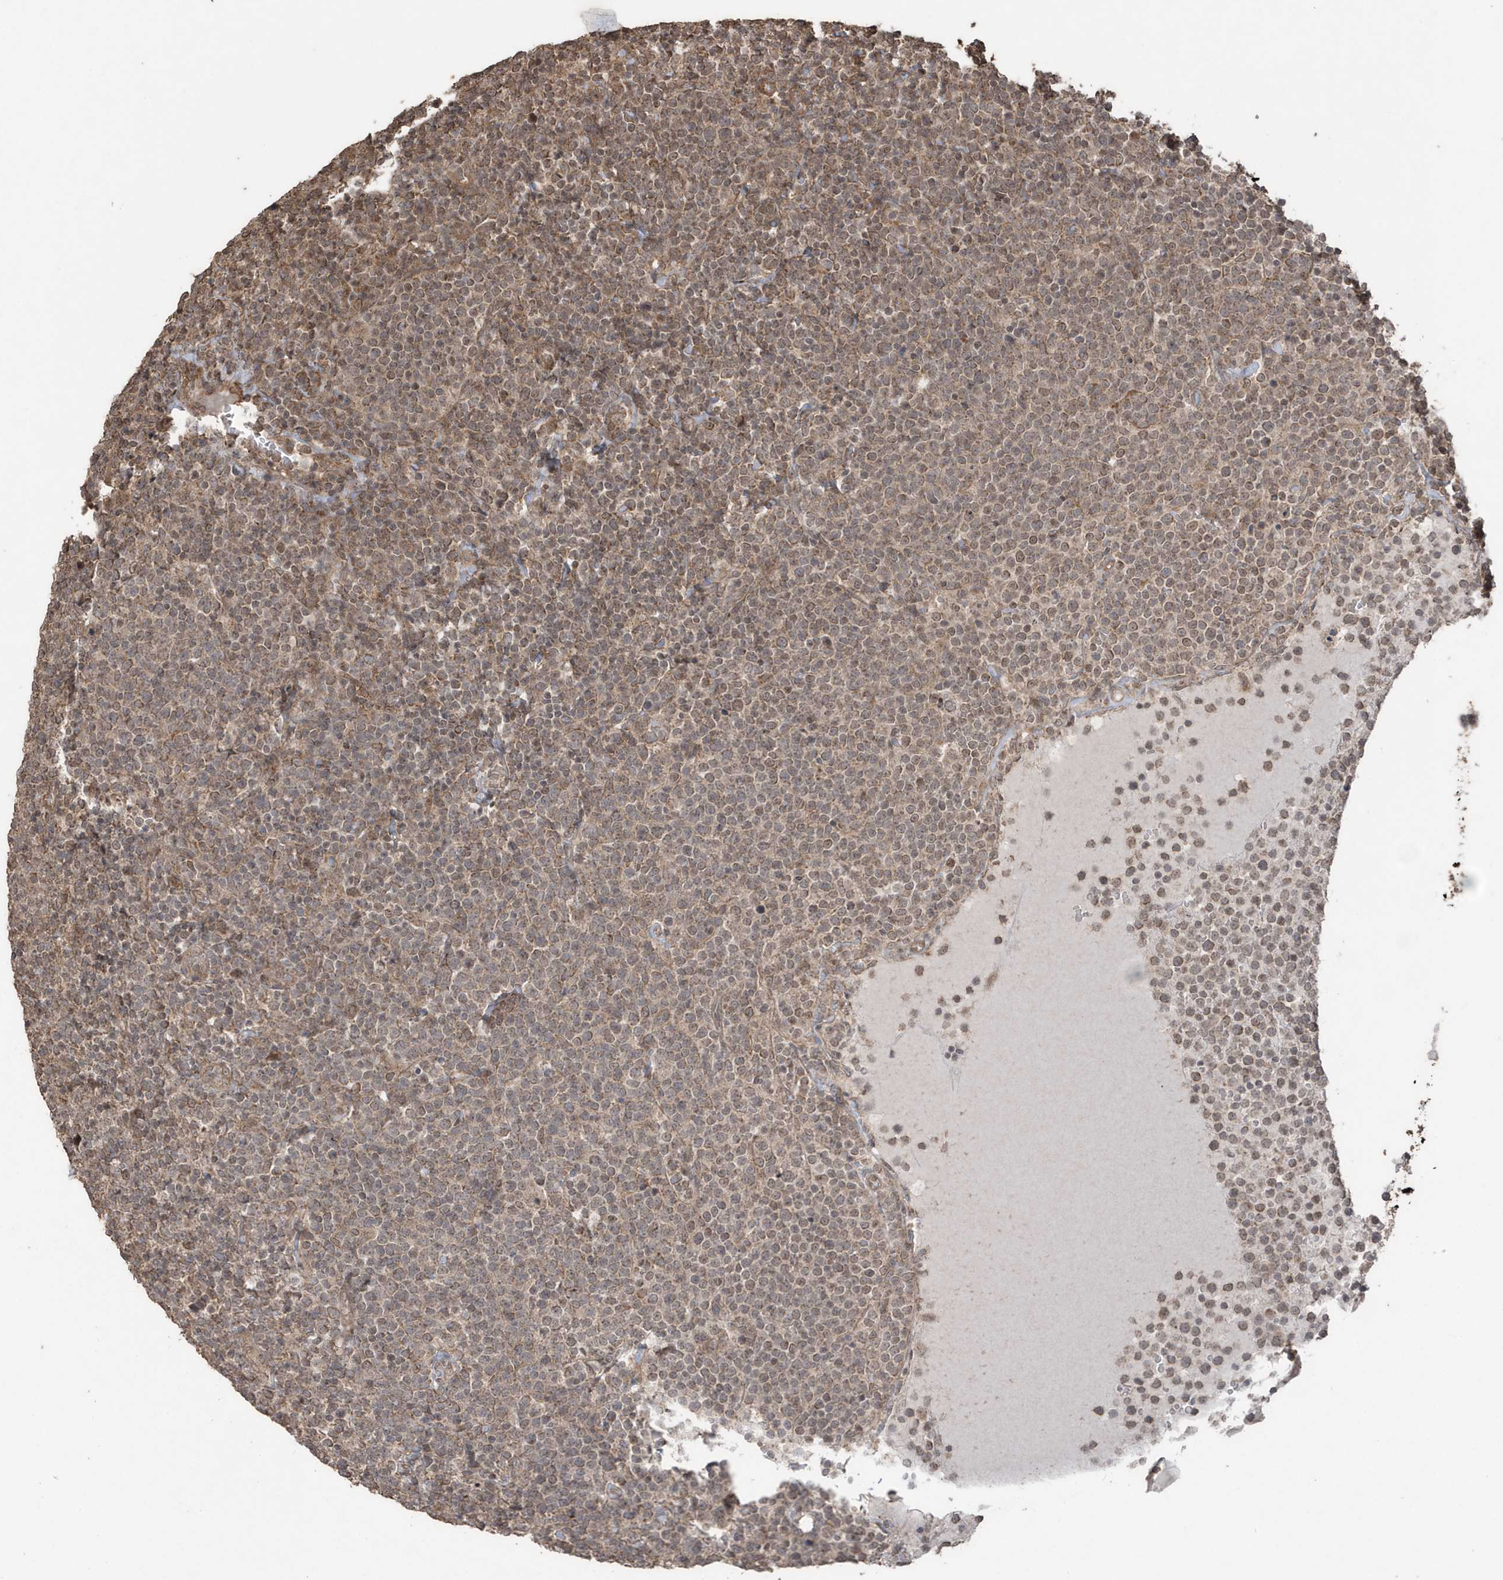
{"staining": {"intensity": "moderate", "quantity": ">75%", "location": "cytoplasmic/membranous"}, "tissue": "lymphoma", "cell_type": "Tumor cells", "image_type": "cancer", "snomed": [{"axis": "morphology", "description": "Malignant lymphoma, non-Hodgkin's type, High grade"}, {"axis": "topography", "description": "Lymph node"}], "caption": "Human lymphoma stained for a protein (brown) exhibits moderate cytoplasmic/membranous positive expression in about >75% of tumor cells.", "gene": "PAXBP1", "patient": {"sex": "male", "age": 61}}